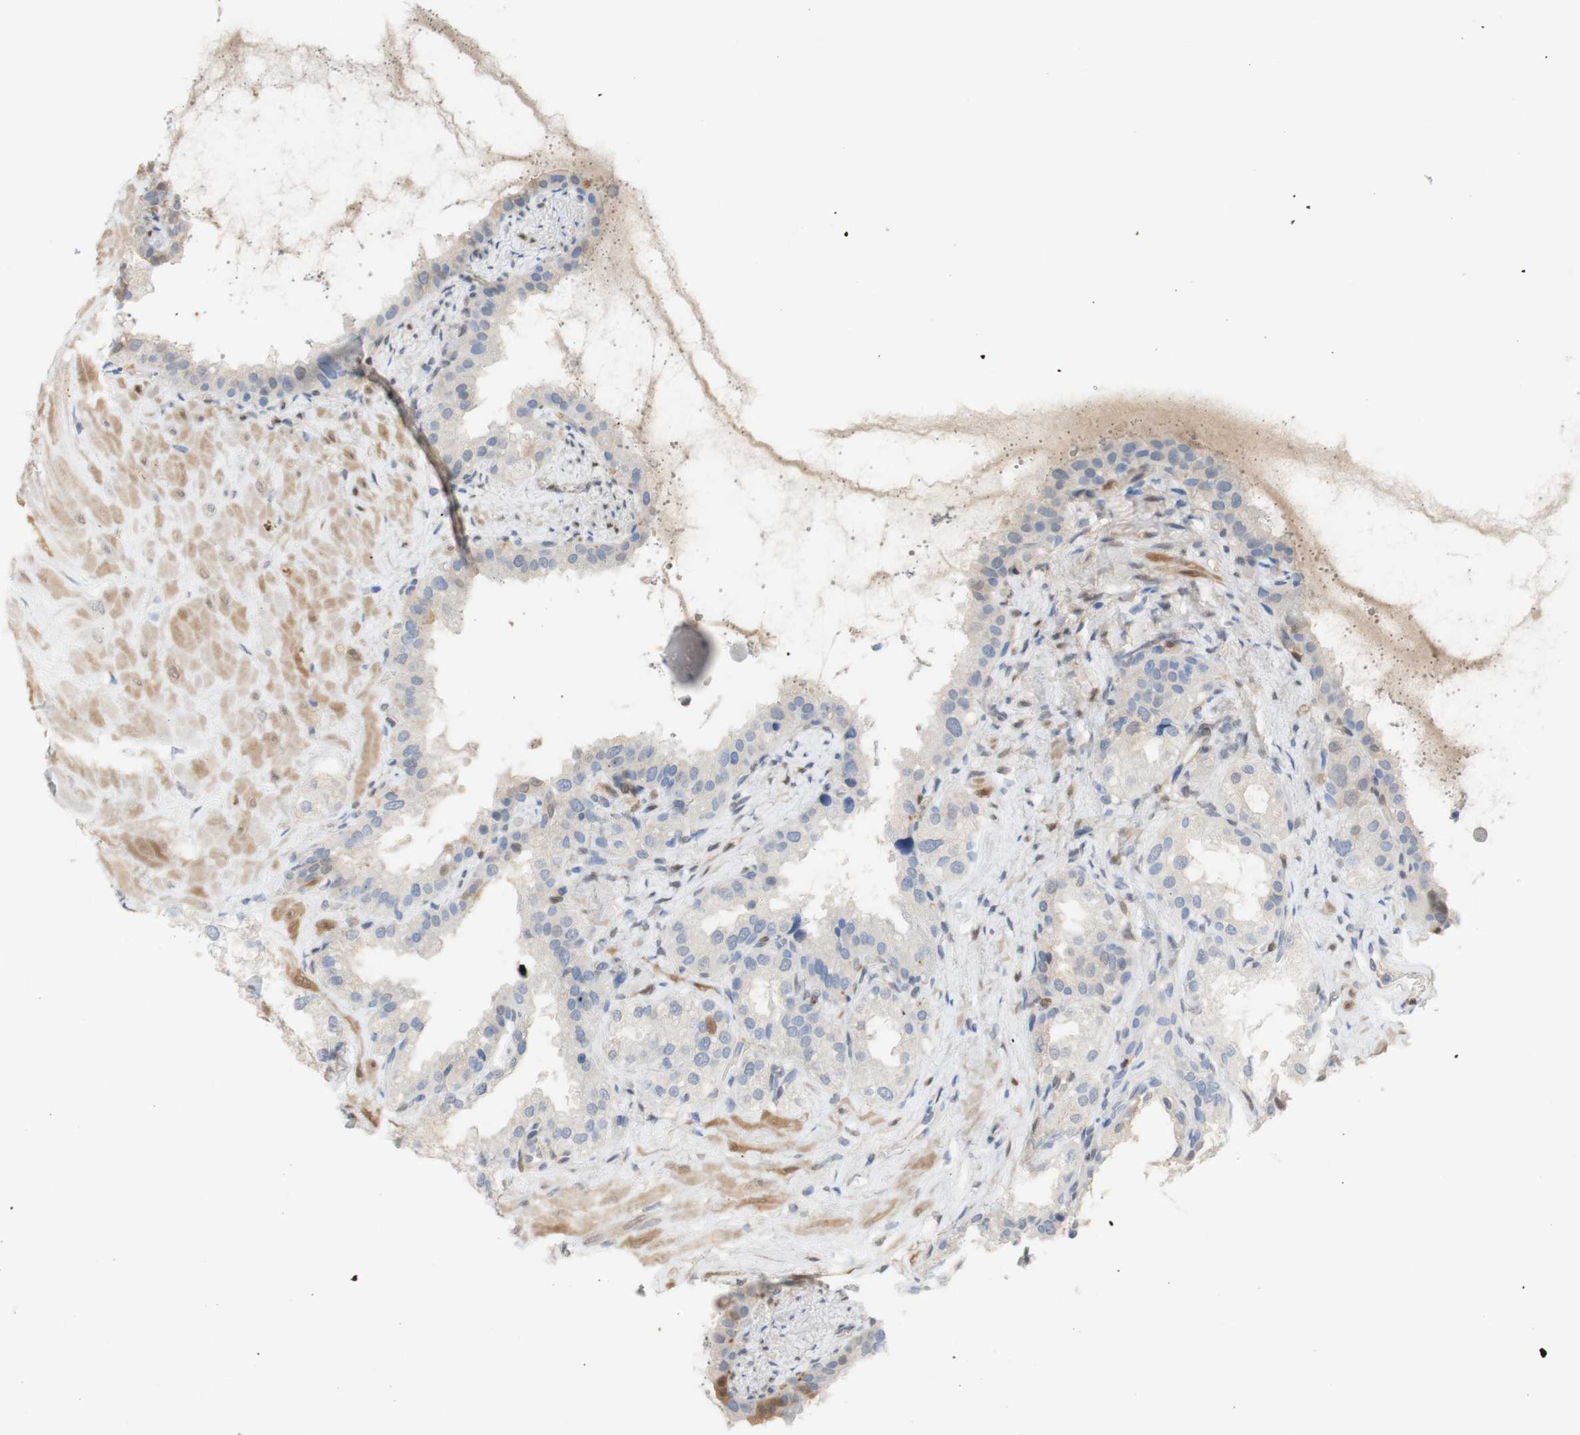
{"staining": {"intensity": "weak", "quantity": ">75%", "location": "cytoplasmic/membranous"}, "tissue": "seminal vesicle", "cell_type": "Glandular cells", "image_type": "normal", "snomed": [{"axis": "morphology", "description": "Normal tissue, NOS"}, {"axis": "topography", "description": "Seminal veicle"}], "caption": "A low amount of weak cytoplasmic/membranous positivity is present in about >75% of glandular cells in normal seminal vesicle.", "gene": "SELENBP1", "patient": {"sex": "male", "age": 68}}